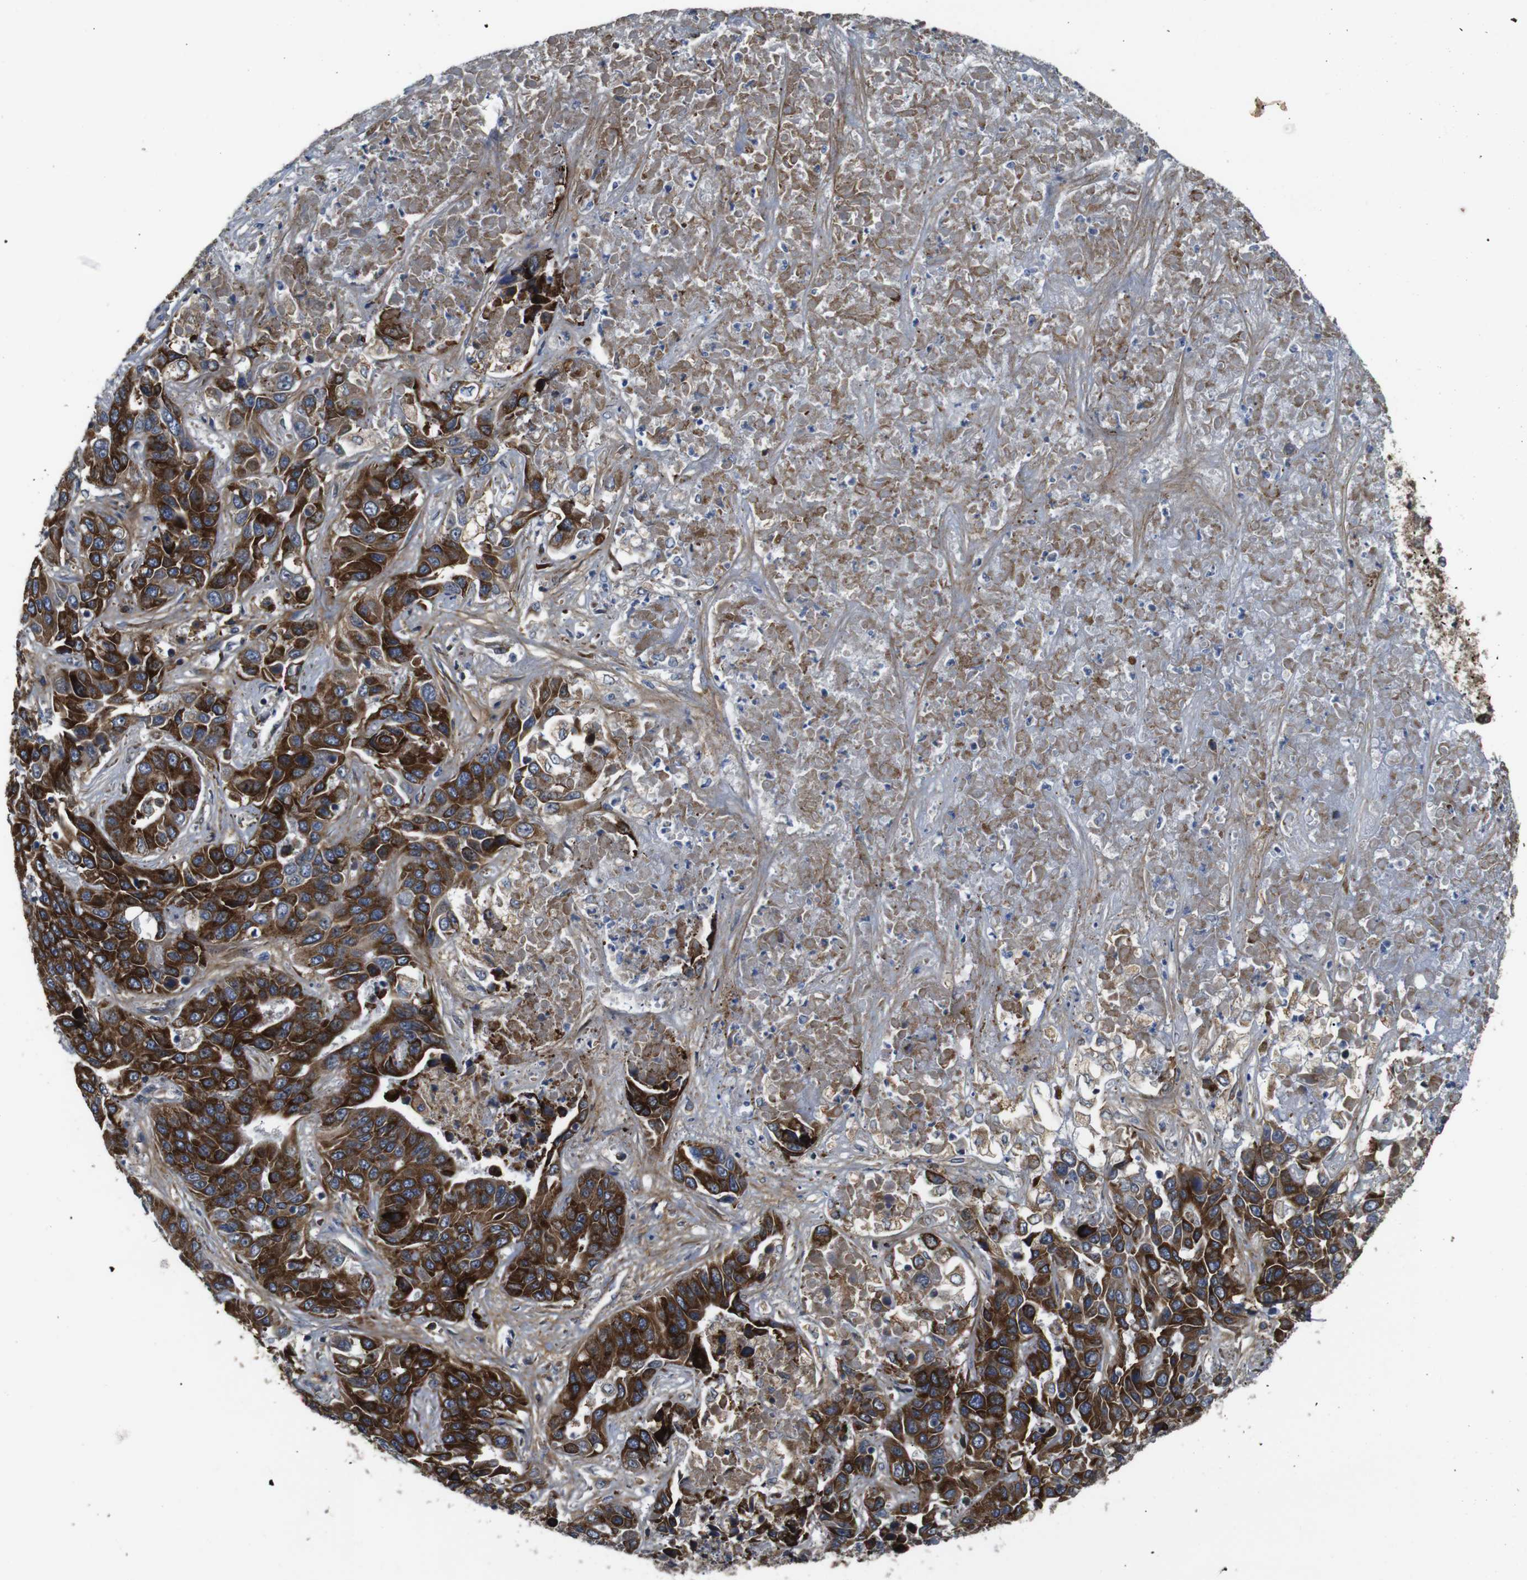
{"staining": {"intensity": "strong", "quantity": ">75%", "location": "cytoplasmic/membranous"}, "tissue": "liver cancer", "cell_type": "Tumor cells", "image_type": "cancer", "snomed": [{"axis": "morphology", "description": "Cholangiocarcinoma"}, {"axis": "topography", "description": "Liver"}], "caption": "Immunohistochemical staining of cholangiocarcinoma (liver) reveals high levels of strong cytoplasmic/membranous protein staining in approximately >75% of tumor cells.", "gene": "UBE2G2", "patient": {"sex": "female", "age": 52}}